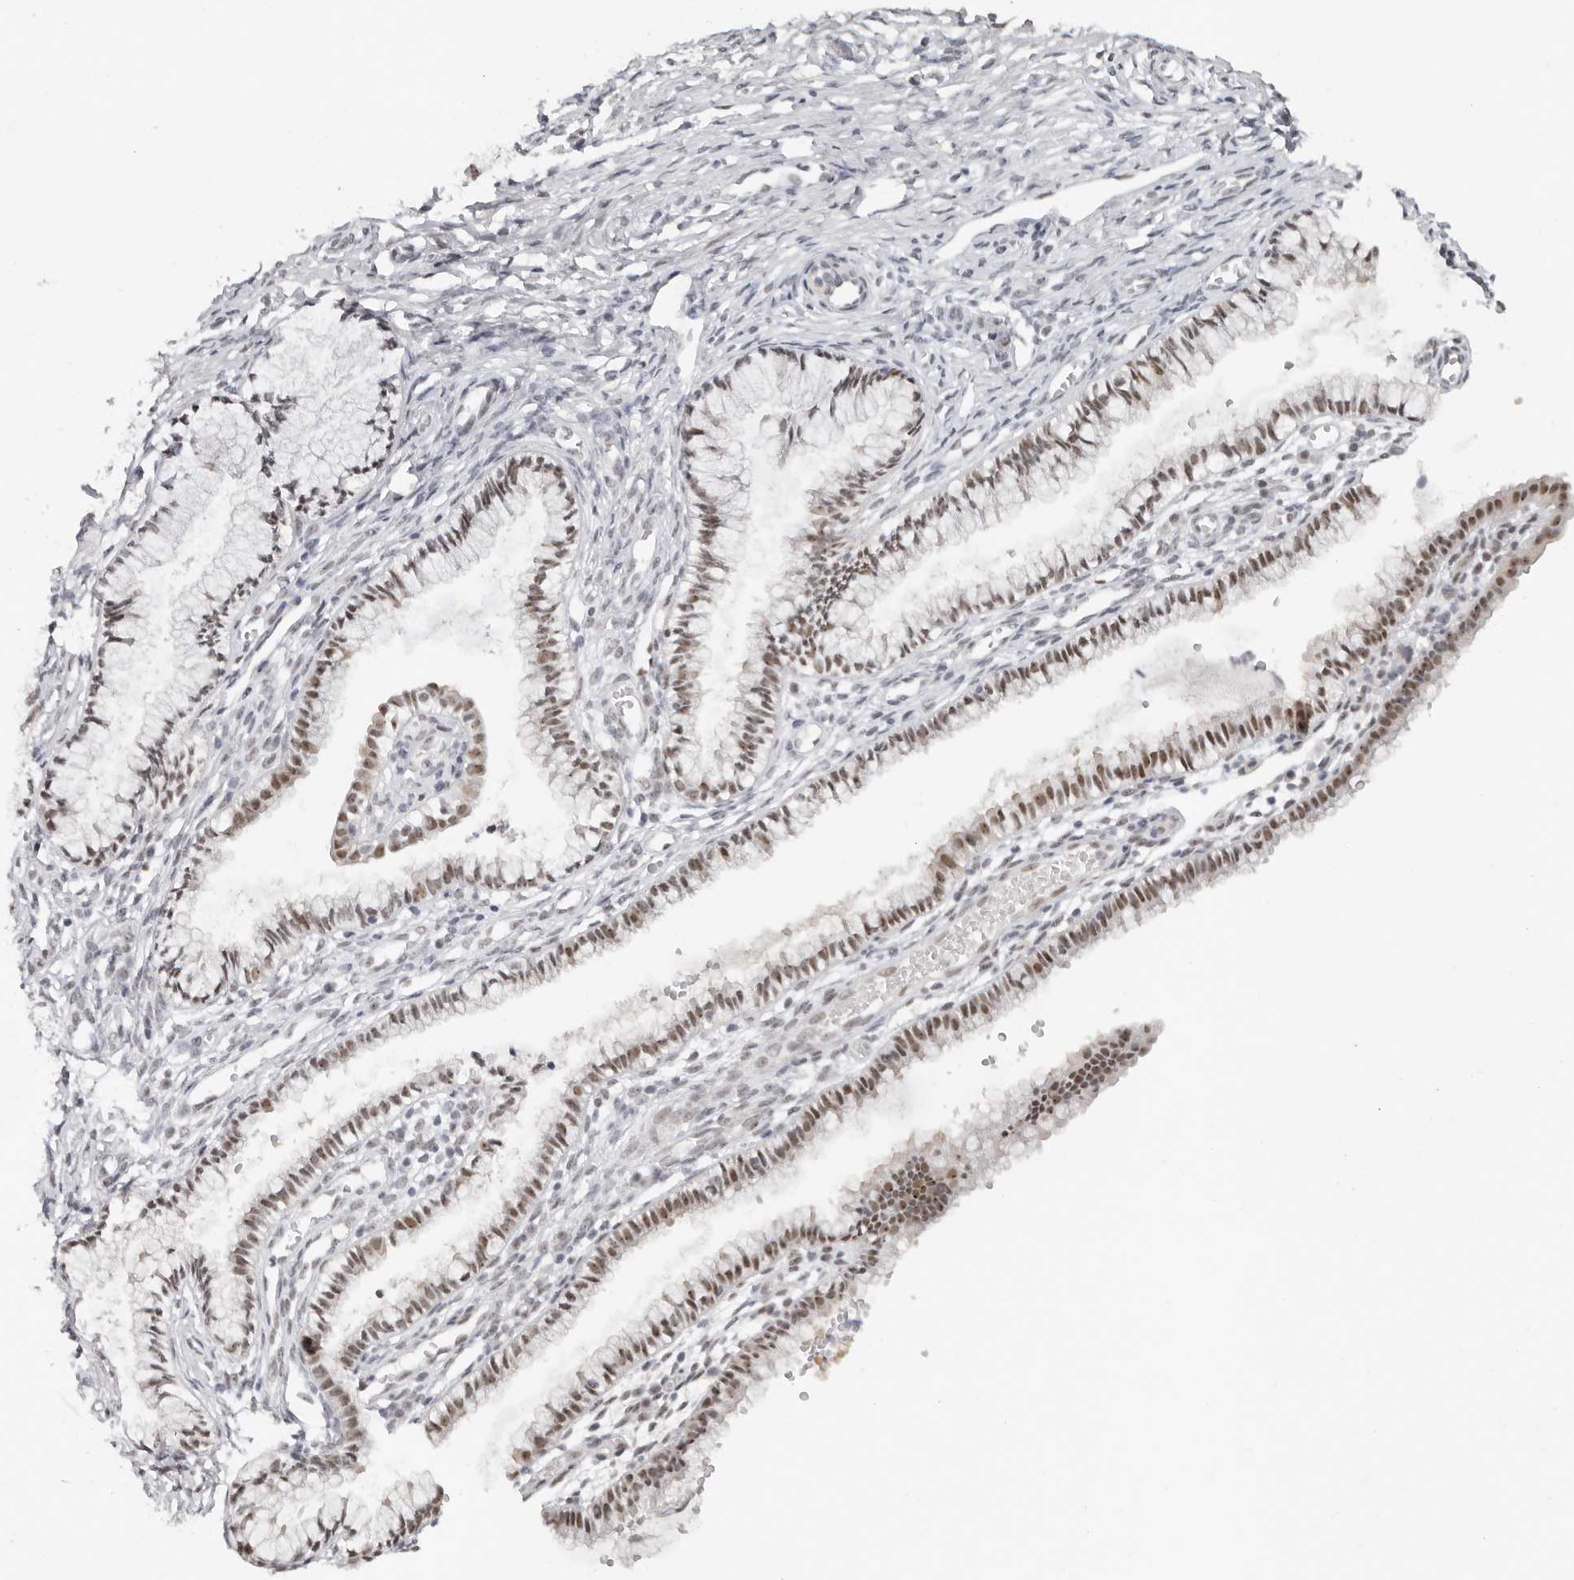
{"staining": {"intensity": "moderate", "quantity": ">75%", "location": "nuclear"}, "tissue": "cervix", "cell_type": "Glandular cells", "image_type": "normal", "snomed": [{"axis": "morphology", "description": "Normal tissue, NOS"}, {"axis": "topography", "description": "Cervix"}], "caption": "Immunohistochemical staining of normal human cervix displays medium levels of moderate nuclear staining in about >75% of glandular cells. (DAB (3,3'-diaminobenzidine) = brown stain, brightfield microscopy at high magnification).", "gene": "LARP7", "patient": {"sex": "female", "age": 27}}